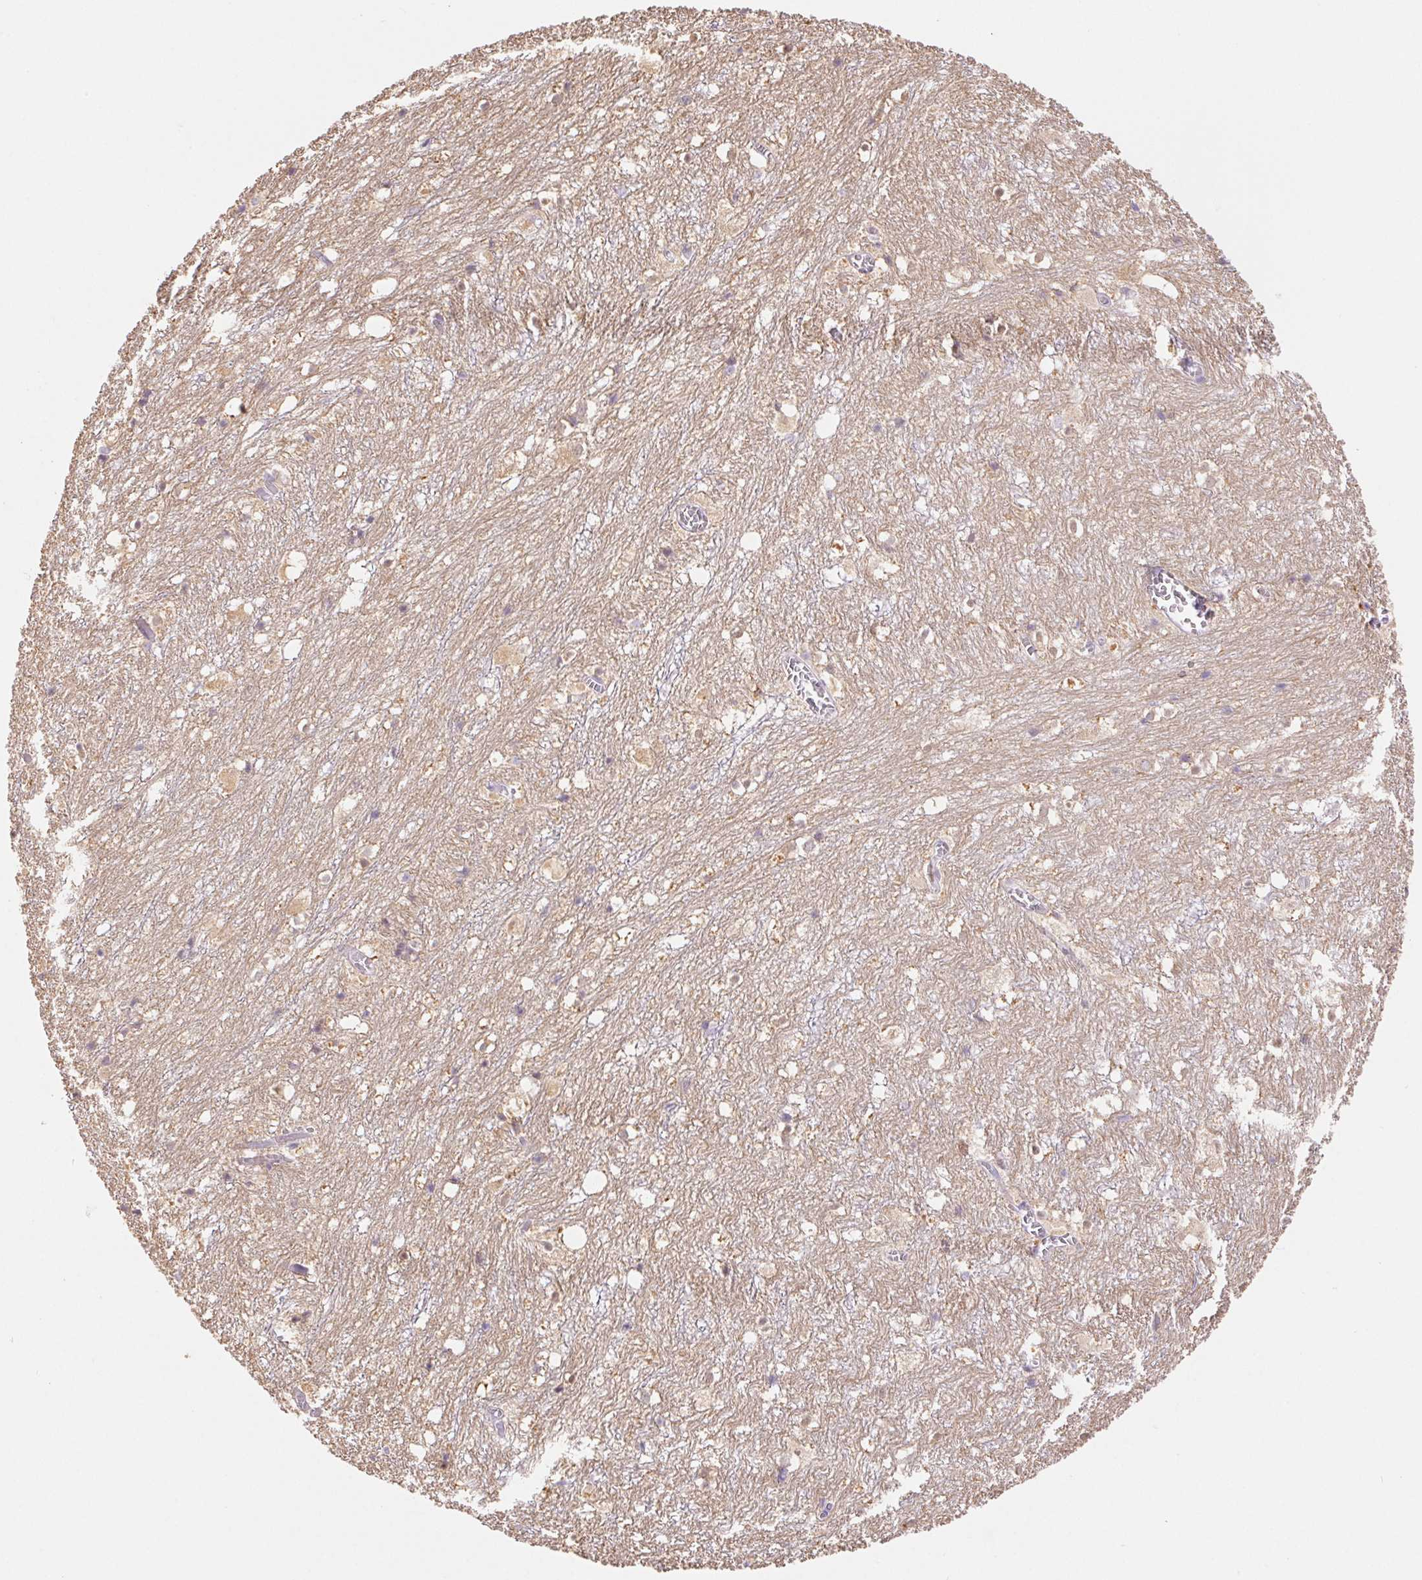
{"staining": {"intensity": "moderate", "quantity": "<25%", "location": "cytoplasmic/membranous"}, "tissue": "hippocampus", "cell_type": "Glial cells", "image_type": "normal", "snomed": [{"axis": "morphology", "description": "Normal tissue, NOS"}, {"axis": "topography", "description": "Hippocampus"}], "caption": "An immunohistochemistry histopathology image of unremarkable tissue is shown. Protein staining in brown shows moderate cytoplasmic/membranous positivity in hippocampus within glial cells.", "gene": "PNLIP", "patient": {"sex": "female", "age": 52}}